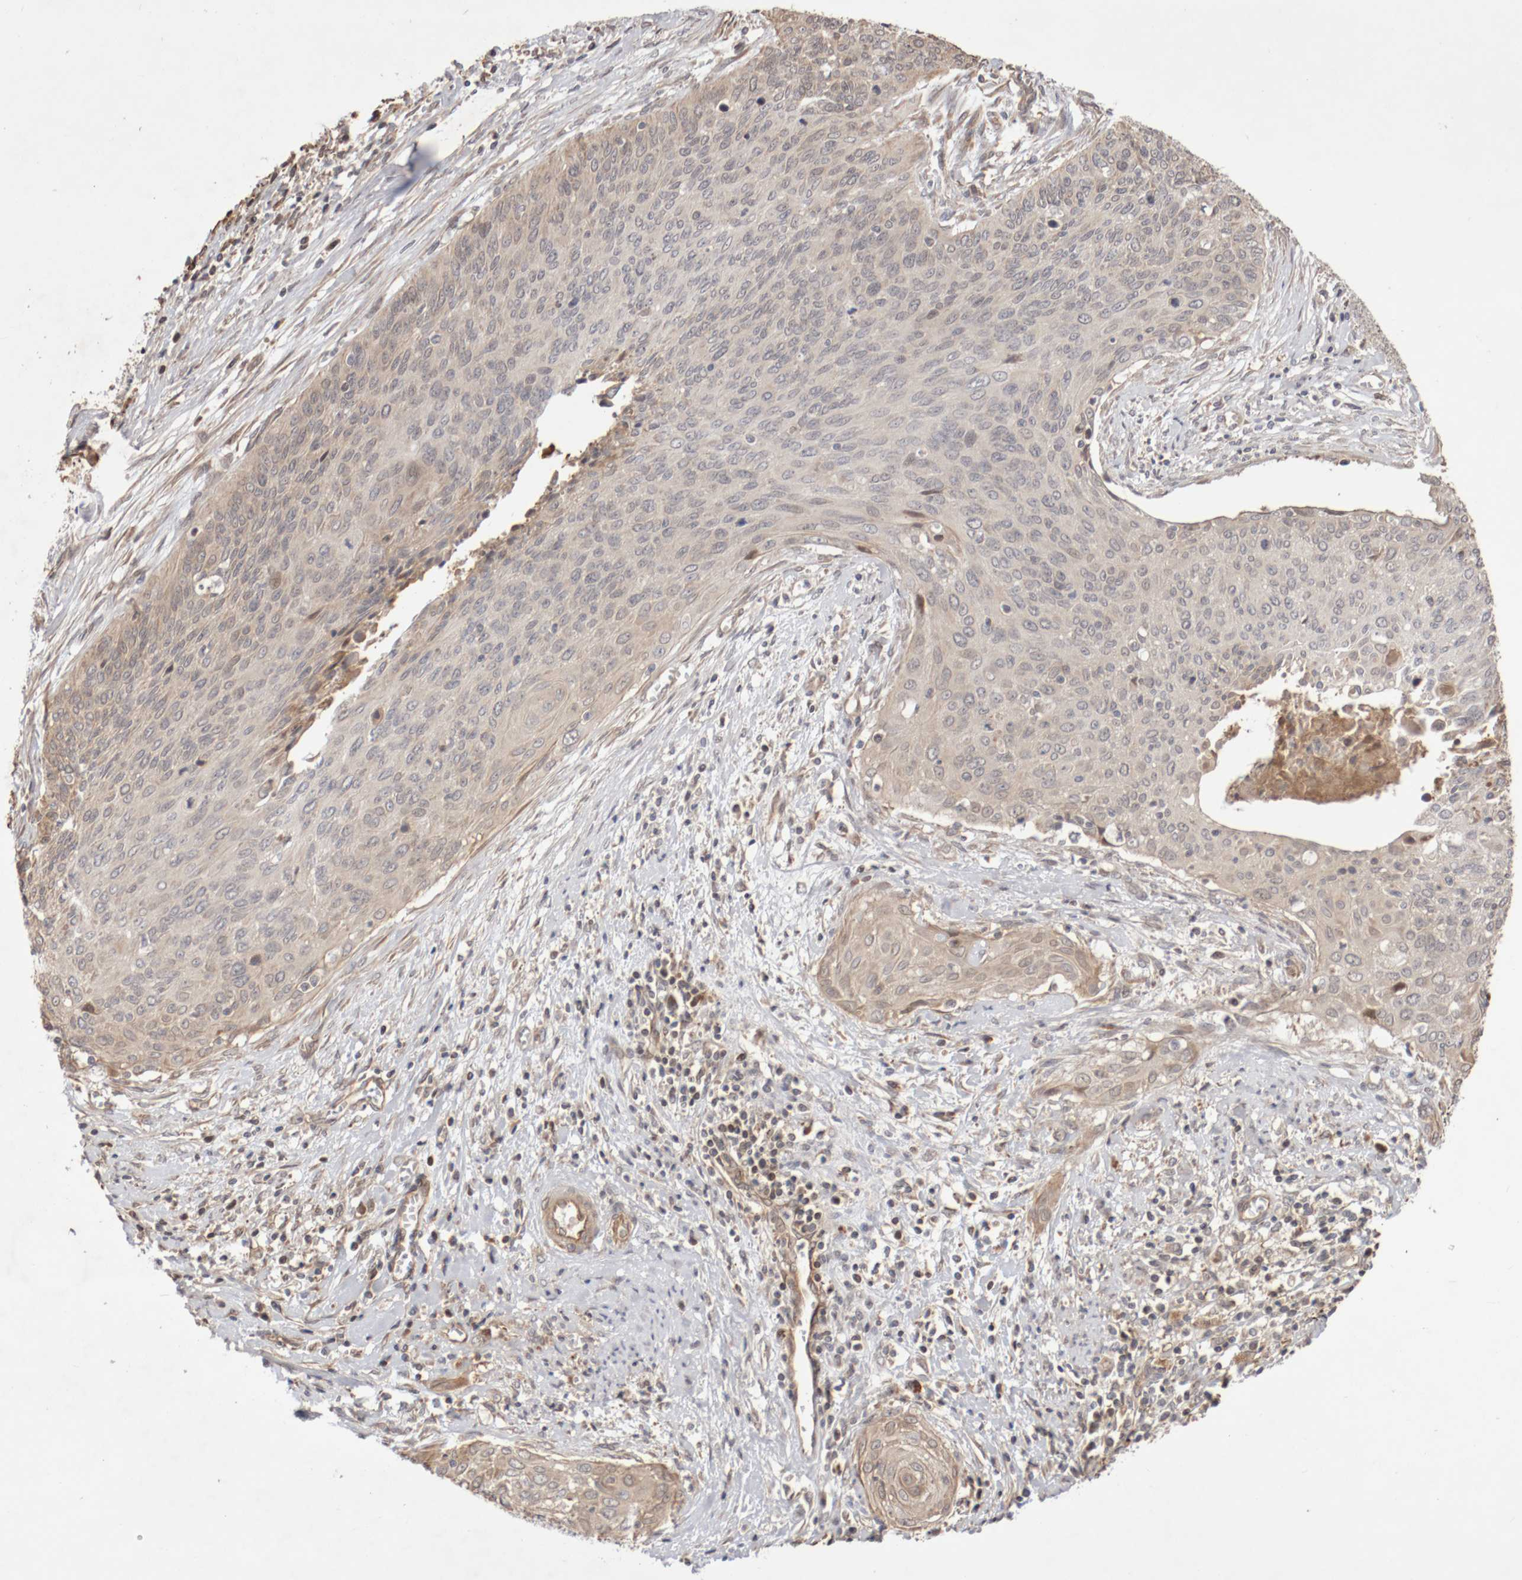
{"staining": {"intensity": "negative", "quantity": "none", "location": "none"}, "tissue": "cervical cancer", "cell_type": "Tumor cells", "image_type": "cancer", "snomed": [{"axis": "morphology", "description": "Squamous cell carcinoma, NOS"}, {"axis": "topography", "description": "Cervix"}], "caption": "The IHC image has no significant expression in tumor cells of cervical cancer (squamous cell carcinoma) tissue.", "gene": "DPH7", "patient": {"sex": "female", "age": 55}}